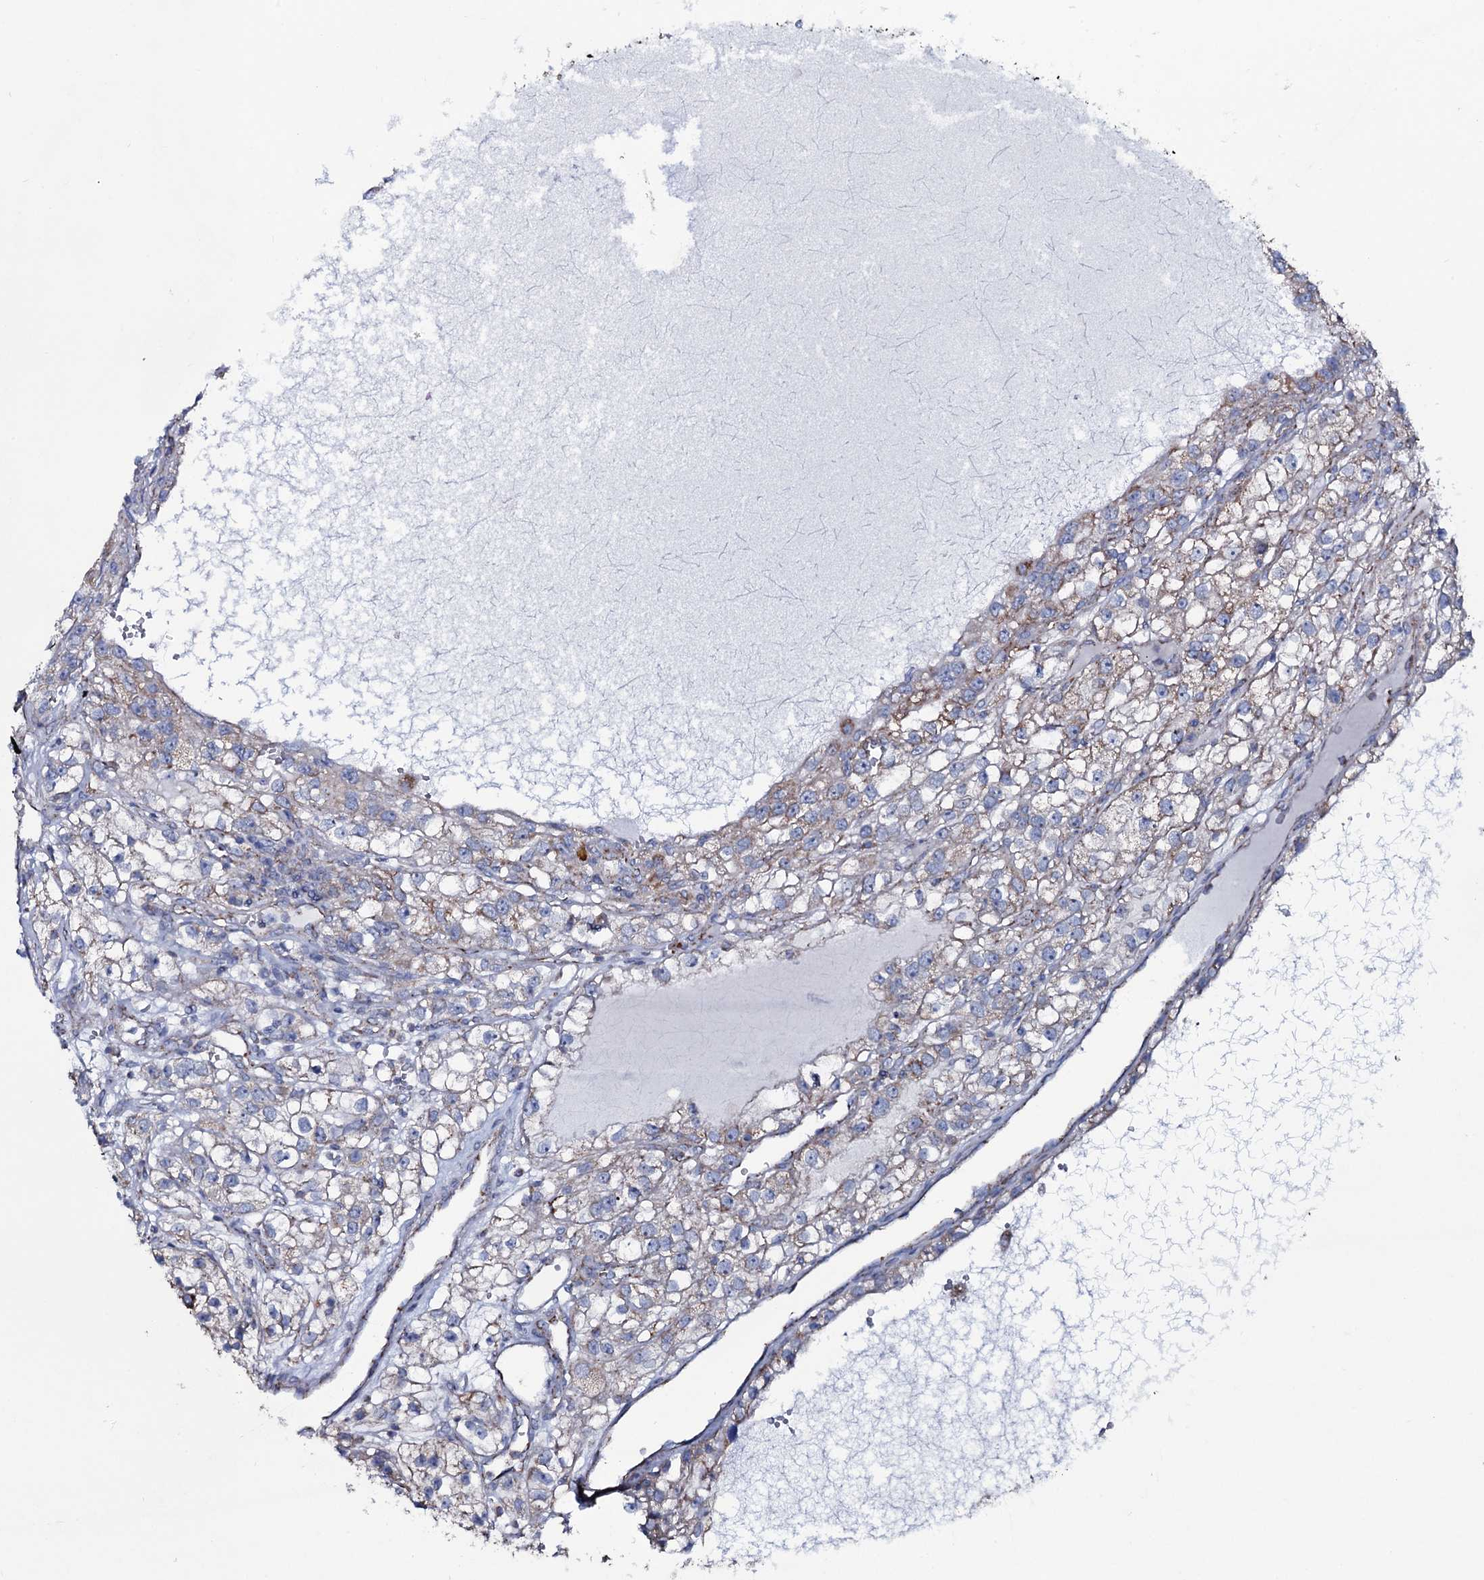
{"staining": {"intensity": "strong", "quantity": "<25%", "location": "cytoplasmic/membranous"}, "tissue": "renal cancer", "cell_type": "Tumor cells", "image_type": "cancer", "snomed": [{"axis": "morphology", "description": "Adenocarcinoma, NOS"}, {"axis": "topography", "description": "Kidney"}], "caption": "Brown immunohistochemical staining in human renal adenocarcinoma reveals strong cytoplasmic/membranous staining in approximately <25% of tumor cells. The protein of interest is shown in brown color, while the nuclei are stained blue.", "gene": "MRPS35", "patient": {"sex": "female", "age": 57}}